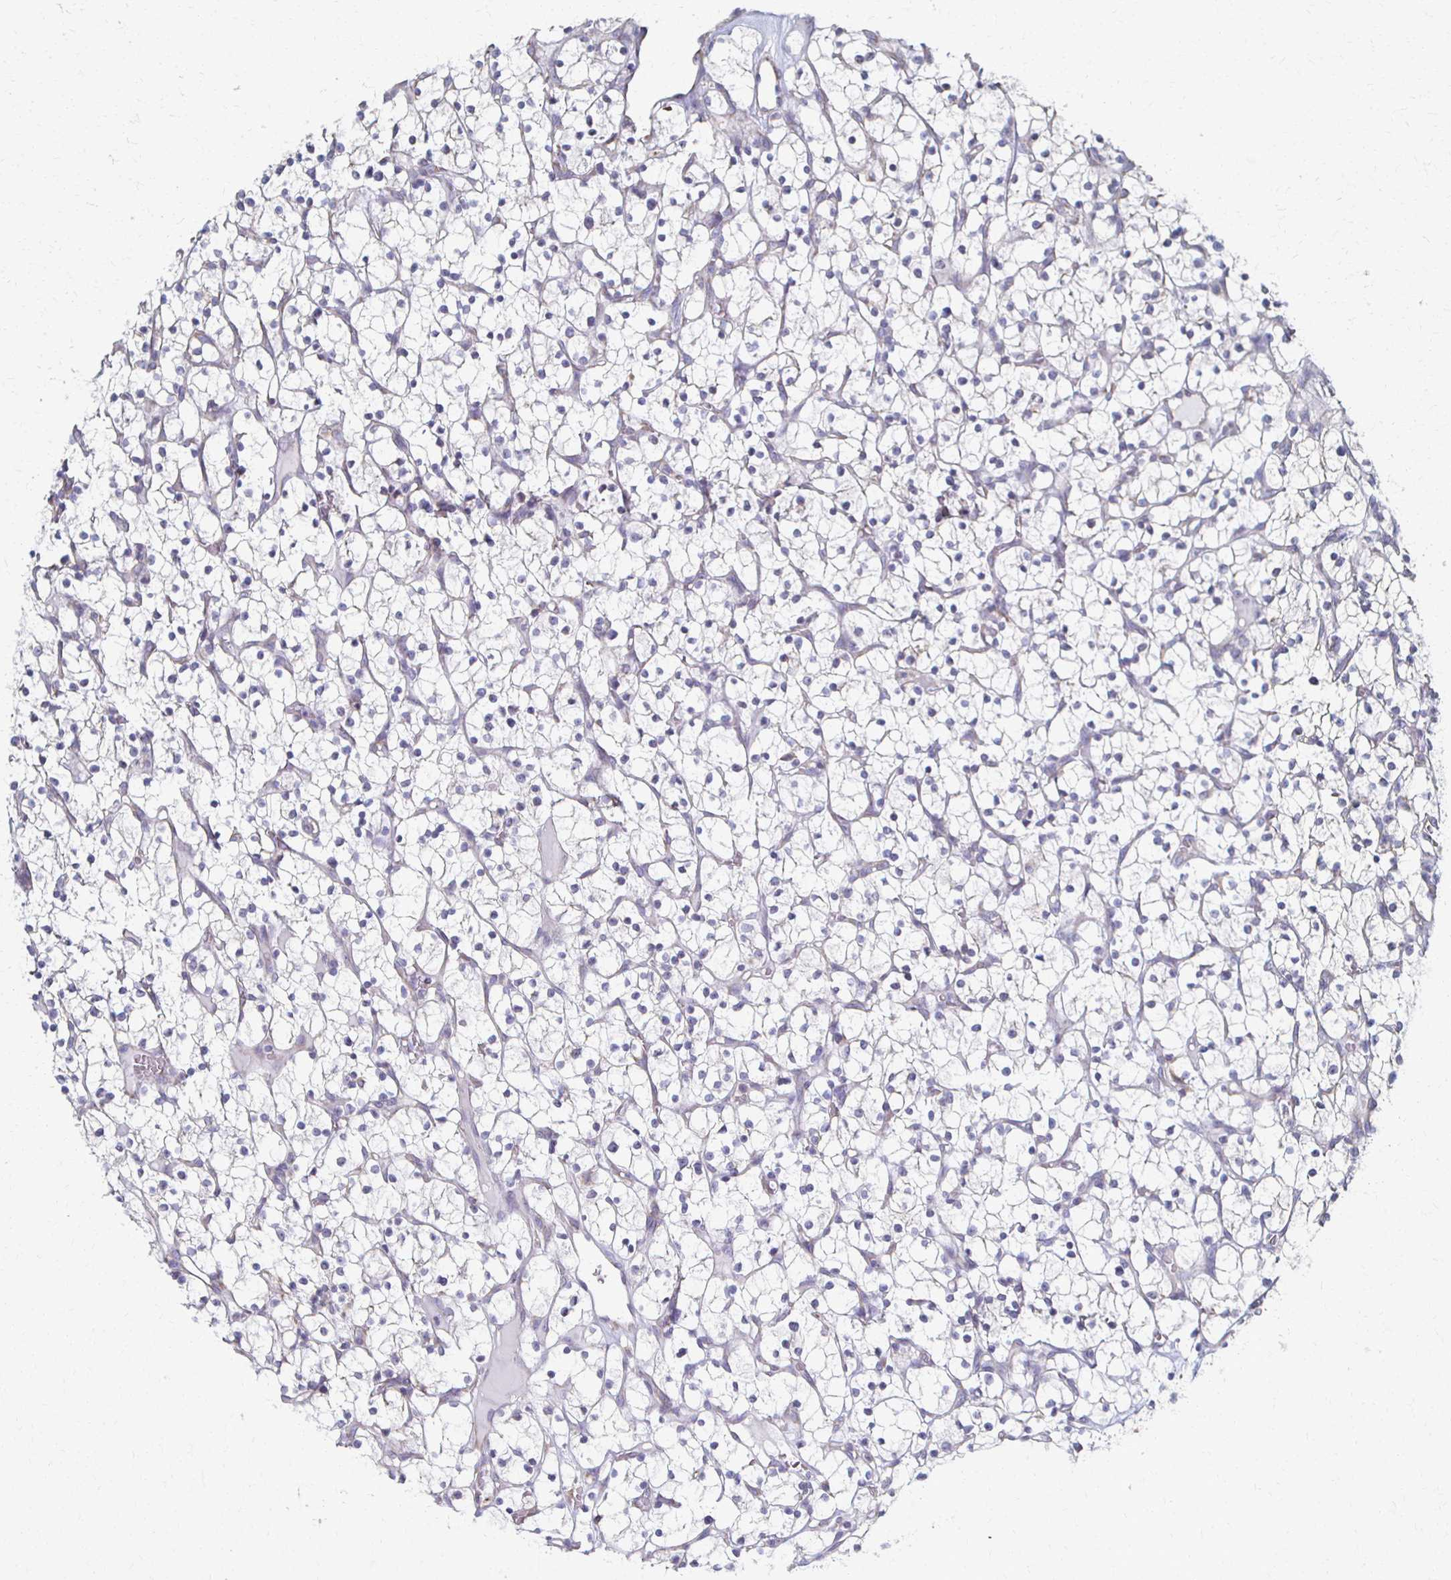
{"staining": {"intensity": "negative", "quantity": "none", "location": "none"}, "tissue": "renal cancer", "cell_type": "Tumor cells", "image_type": "cancer", "snomed": [{"axis": "morphology", "description": "Adenocarcinoma, NOS"}, {"axis": "topography", "description": "Kidney"}], "caption": "Human adenocarcinoma (renal) stained for a protein using immunohistochemistry (IHC) shows no staining in tumor cells.", "gene": "ATP1A3", "patient": {"sex": "female", "age": 64}}